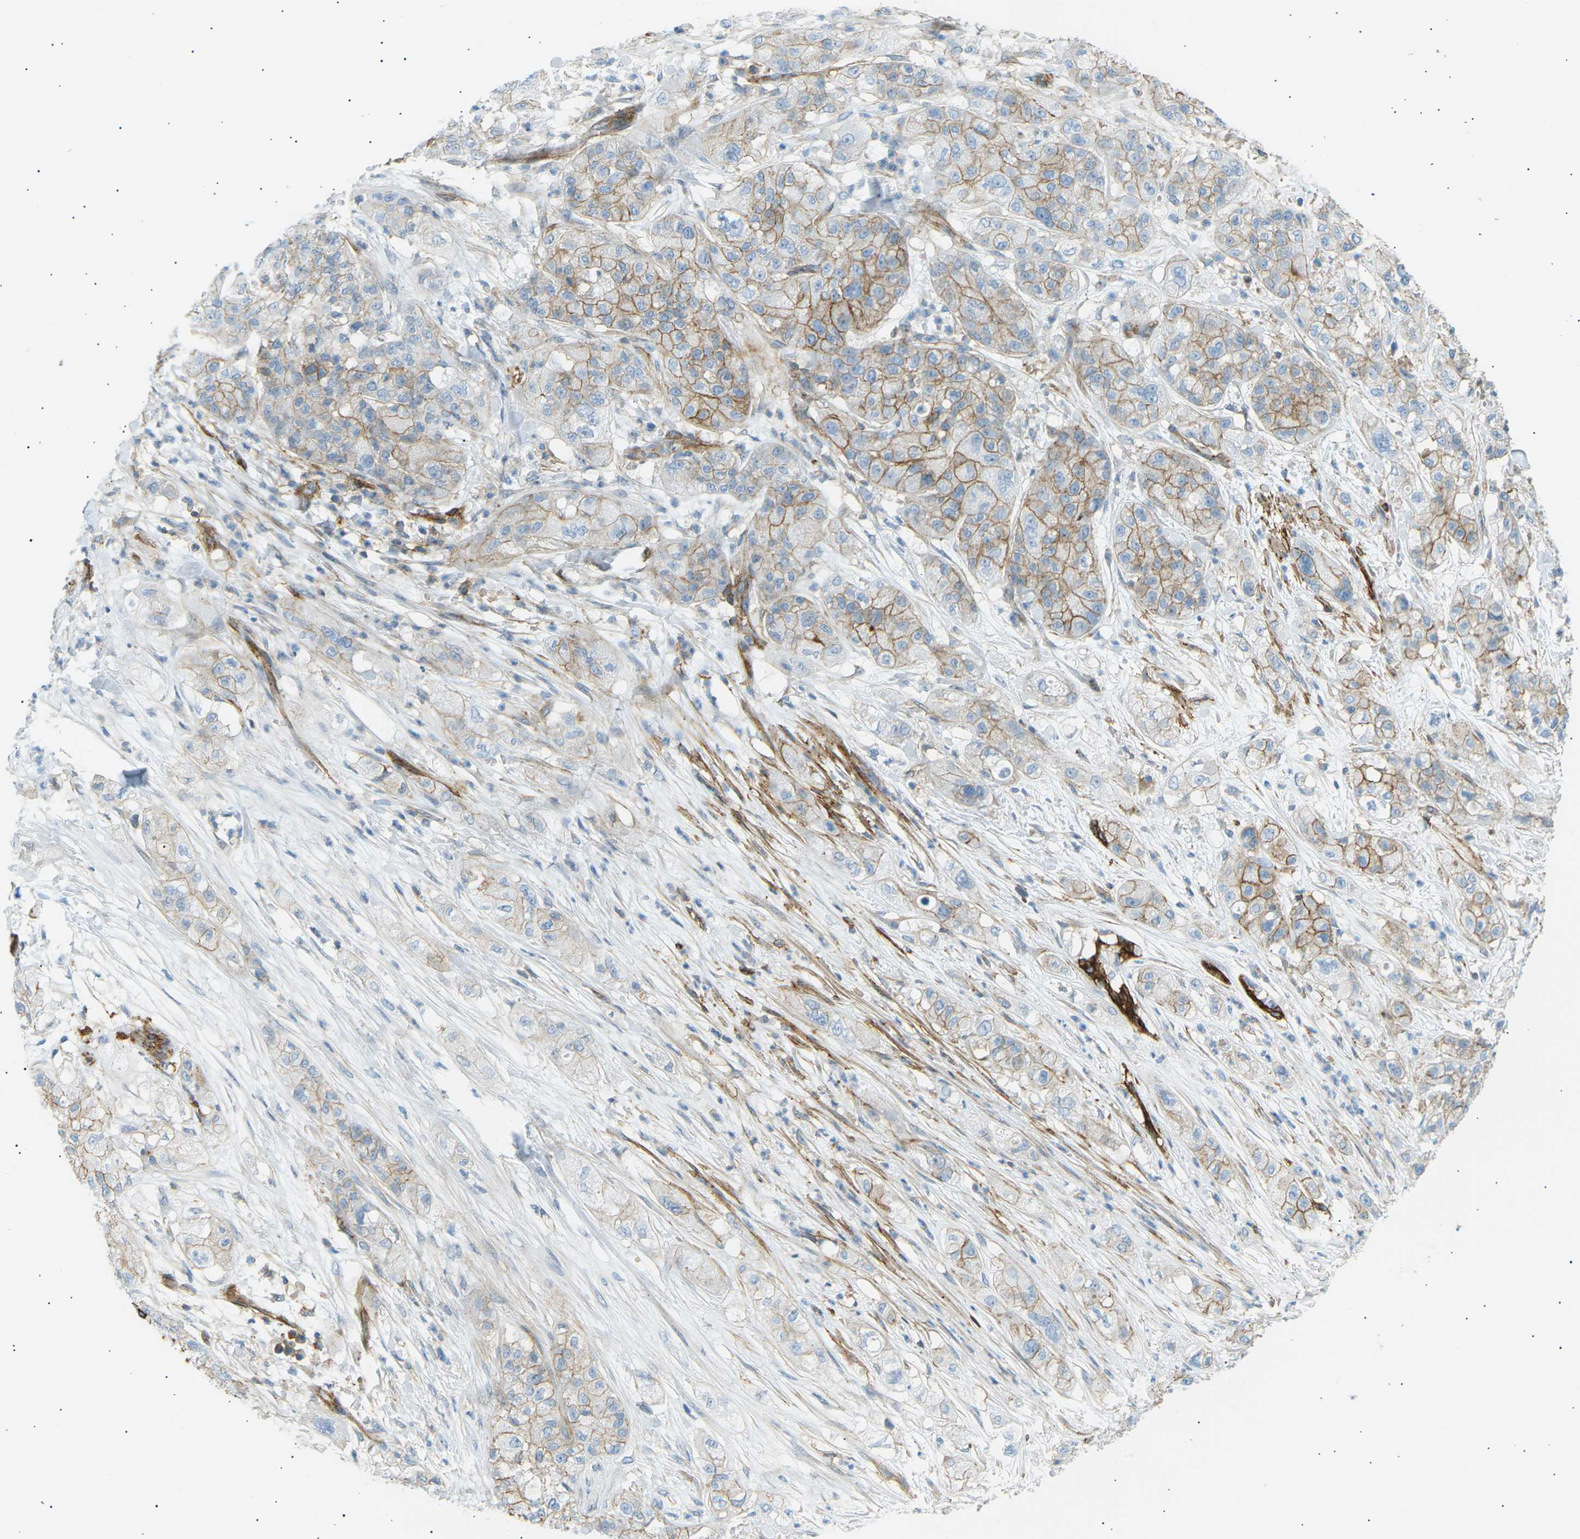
{"staining": {"intensity": "moderate", "quantity": "25%-75%", "location": "cytoplasmic/membranous"}, "tissue": "pancreatic cancer", "cell_type": "Tumor cells", "image_type": "cancer", "snomed": [{"axis": "morphology", "description": "Adenocarcinoma, NOS"}, {"axis": "topography", "description": "Pancreas"}], "caption": "There is medium levels of moderate cytoplasmic/membranous staining in tumor cells of pancreatic cancer, as demonstrated by immunohistochemical staining (brown color).", "gene": "ATP2B4", "patient": {"sex": "female", "age": 78}}